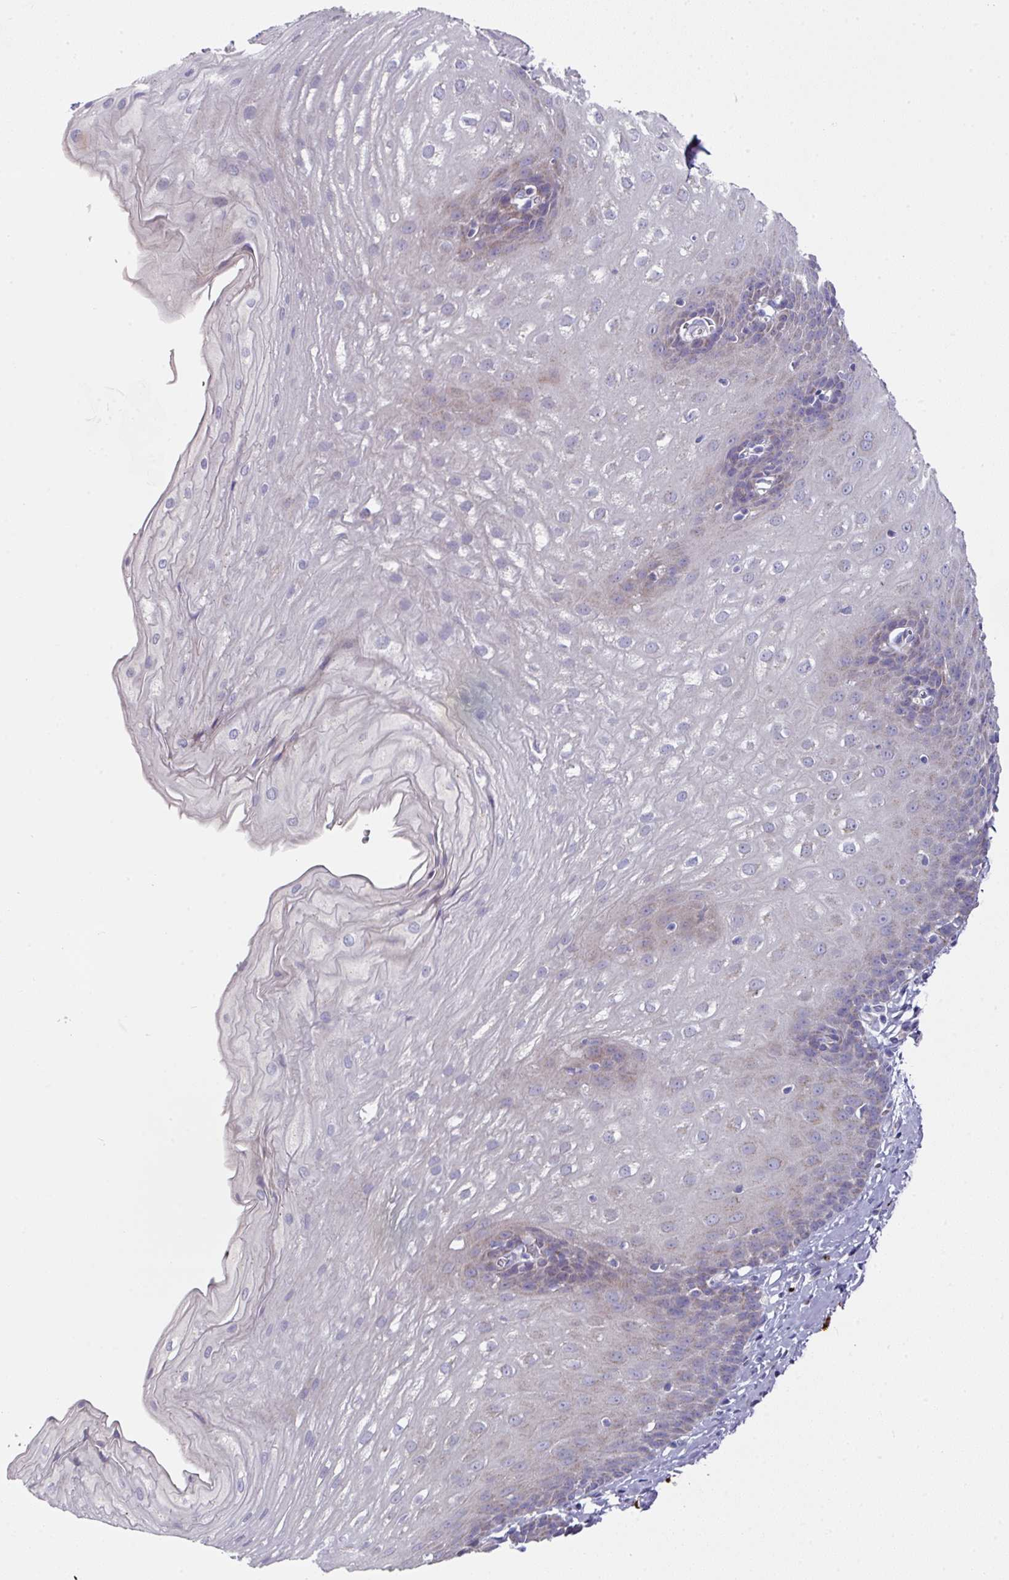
{"staining": {"intensity": "negative", "quantity": "none", "location": "none"}, "tissue": "esophagus", "cell_type": "Squamous epithelial cells", "image_type": "normal", "snomed": [{"axis": "morphology", "description": "Normal tissue, NOS"}, {"axis": "topography", "description": "Esophagus"}], "caption": "IHC photomicrograph of benign human esophagus stained for a protein (brown), which displays no expression in squamous epithelial cells. (Immunohistochemistry (ihc), brightfield microscopy, high magnification).", "gene": "IL4R", "patient": {"sex": "male", "age": 70}}